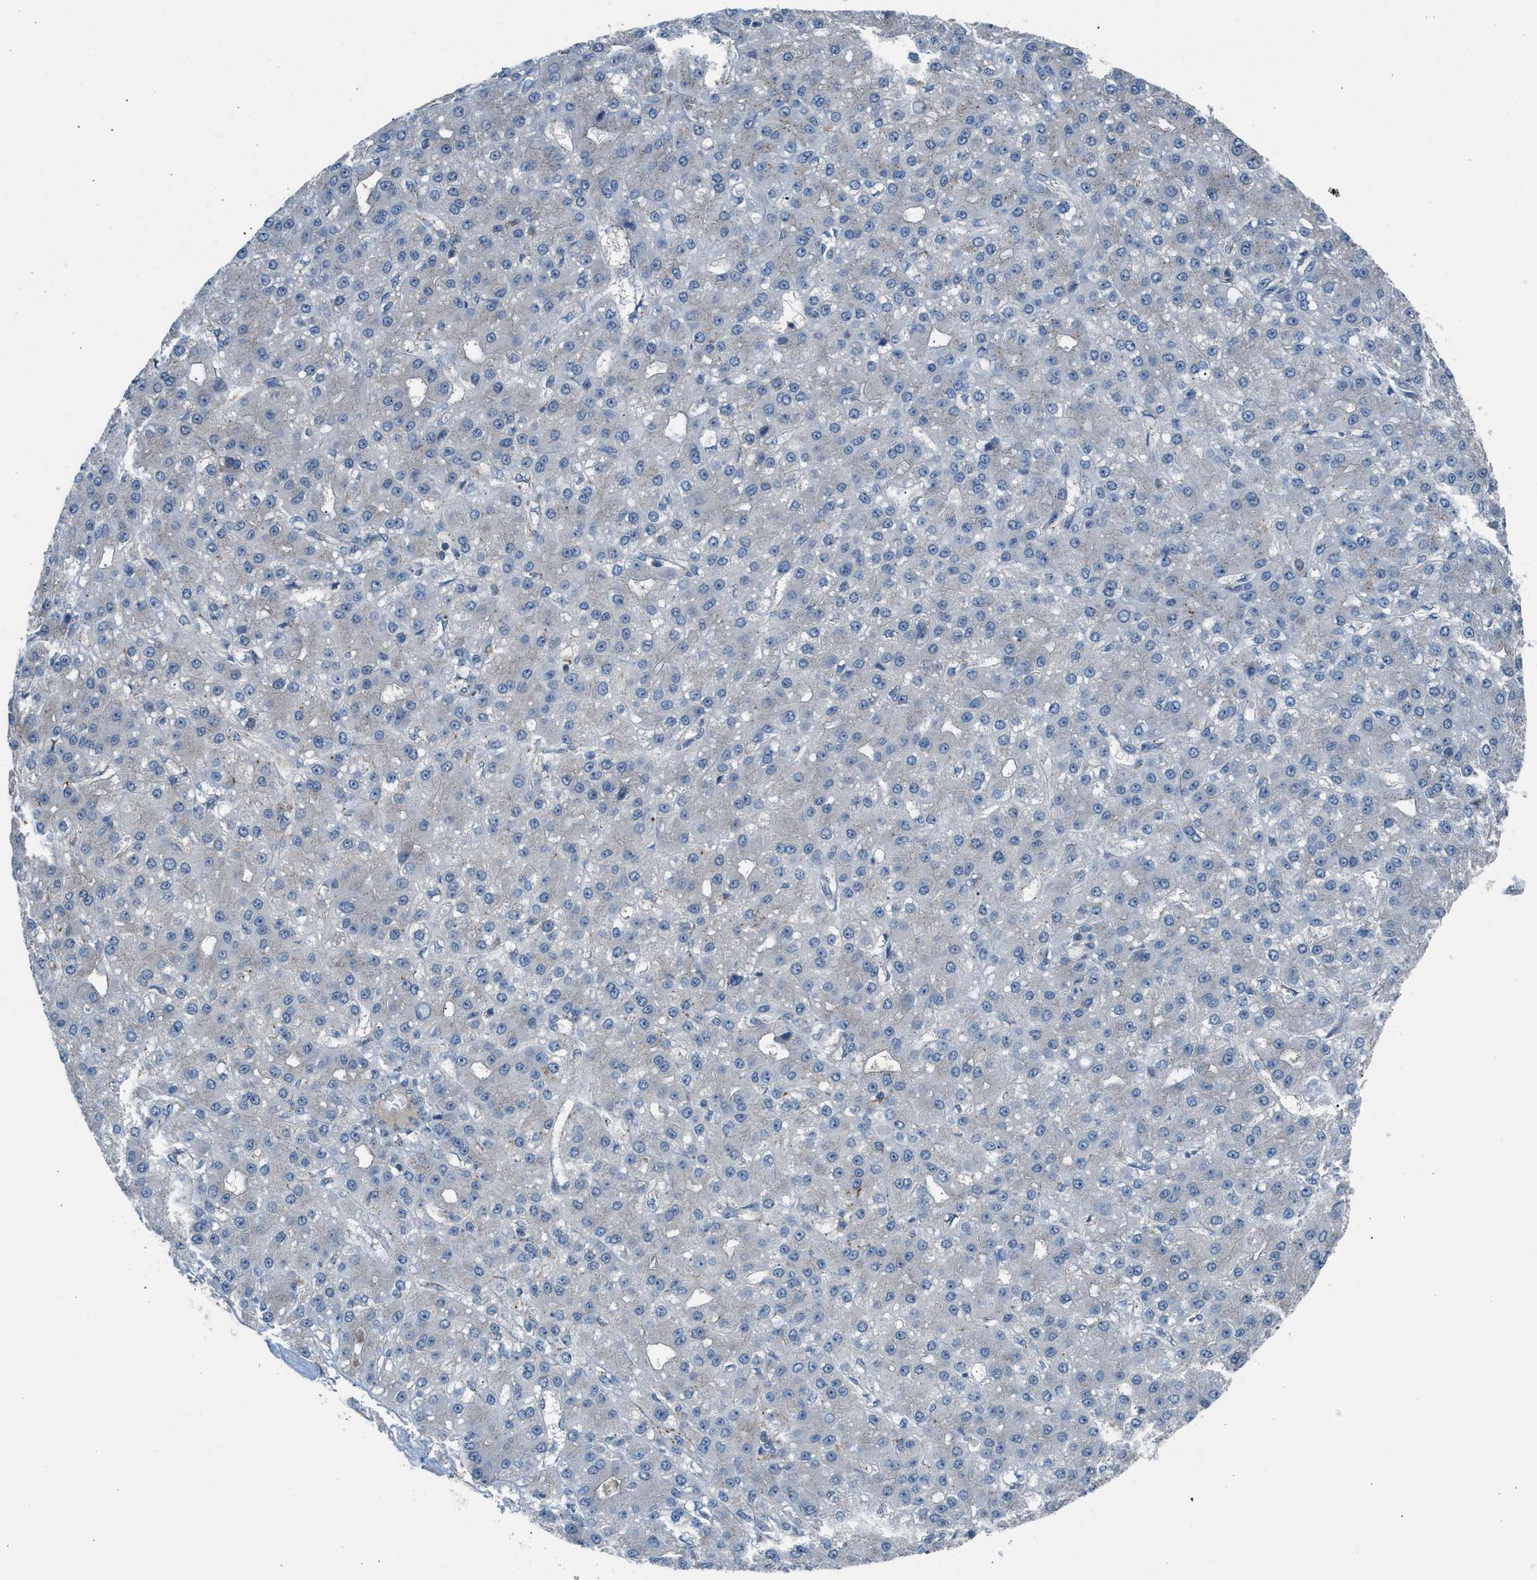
{"staining": {"intensity": "negative", "quantity": "none", "location": "none"}, "tissue": "liver cancer", "cell_type": "Tumor cells", "image_type": "cancer", "snomed": [{"axis": "morphology", "description": "Carcinoma, Hepatocellular, NOS"}, {"axis": "topography", "description": "Liver"}], "caption": "The photomicrograph exhibits no significant staining in tumor cells of liver cancer. Brightfield microscopy of immunohistochemistry (IHC) stained with DAB (3,3'-diaminobenzidine) (brown) and hematoxylin (blue), captured at high magnification.", "gene": "CRTC1", "patient": {"sex": "male", "age": 67}}